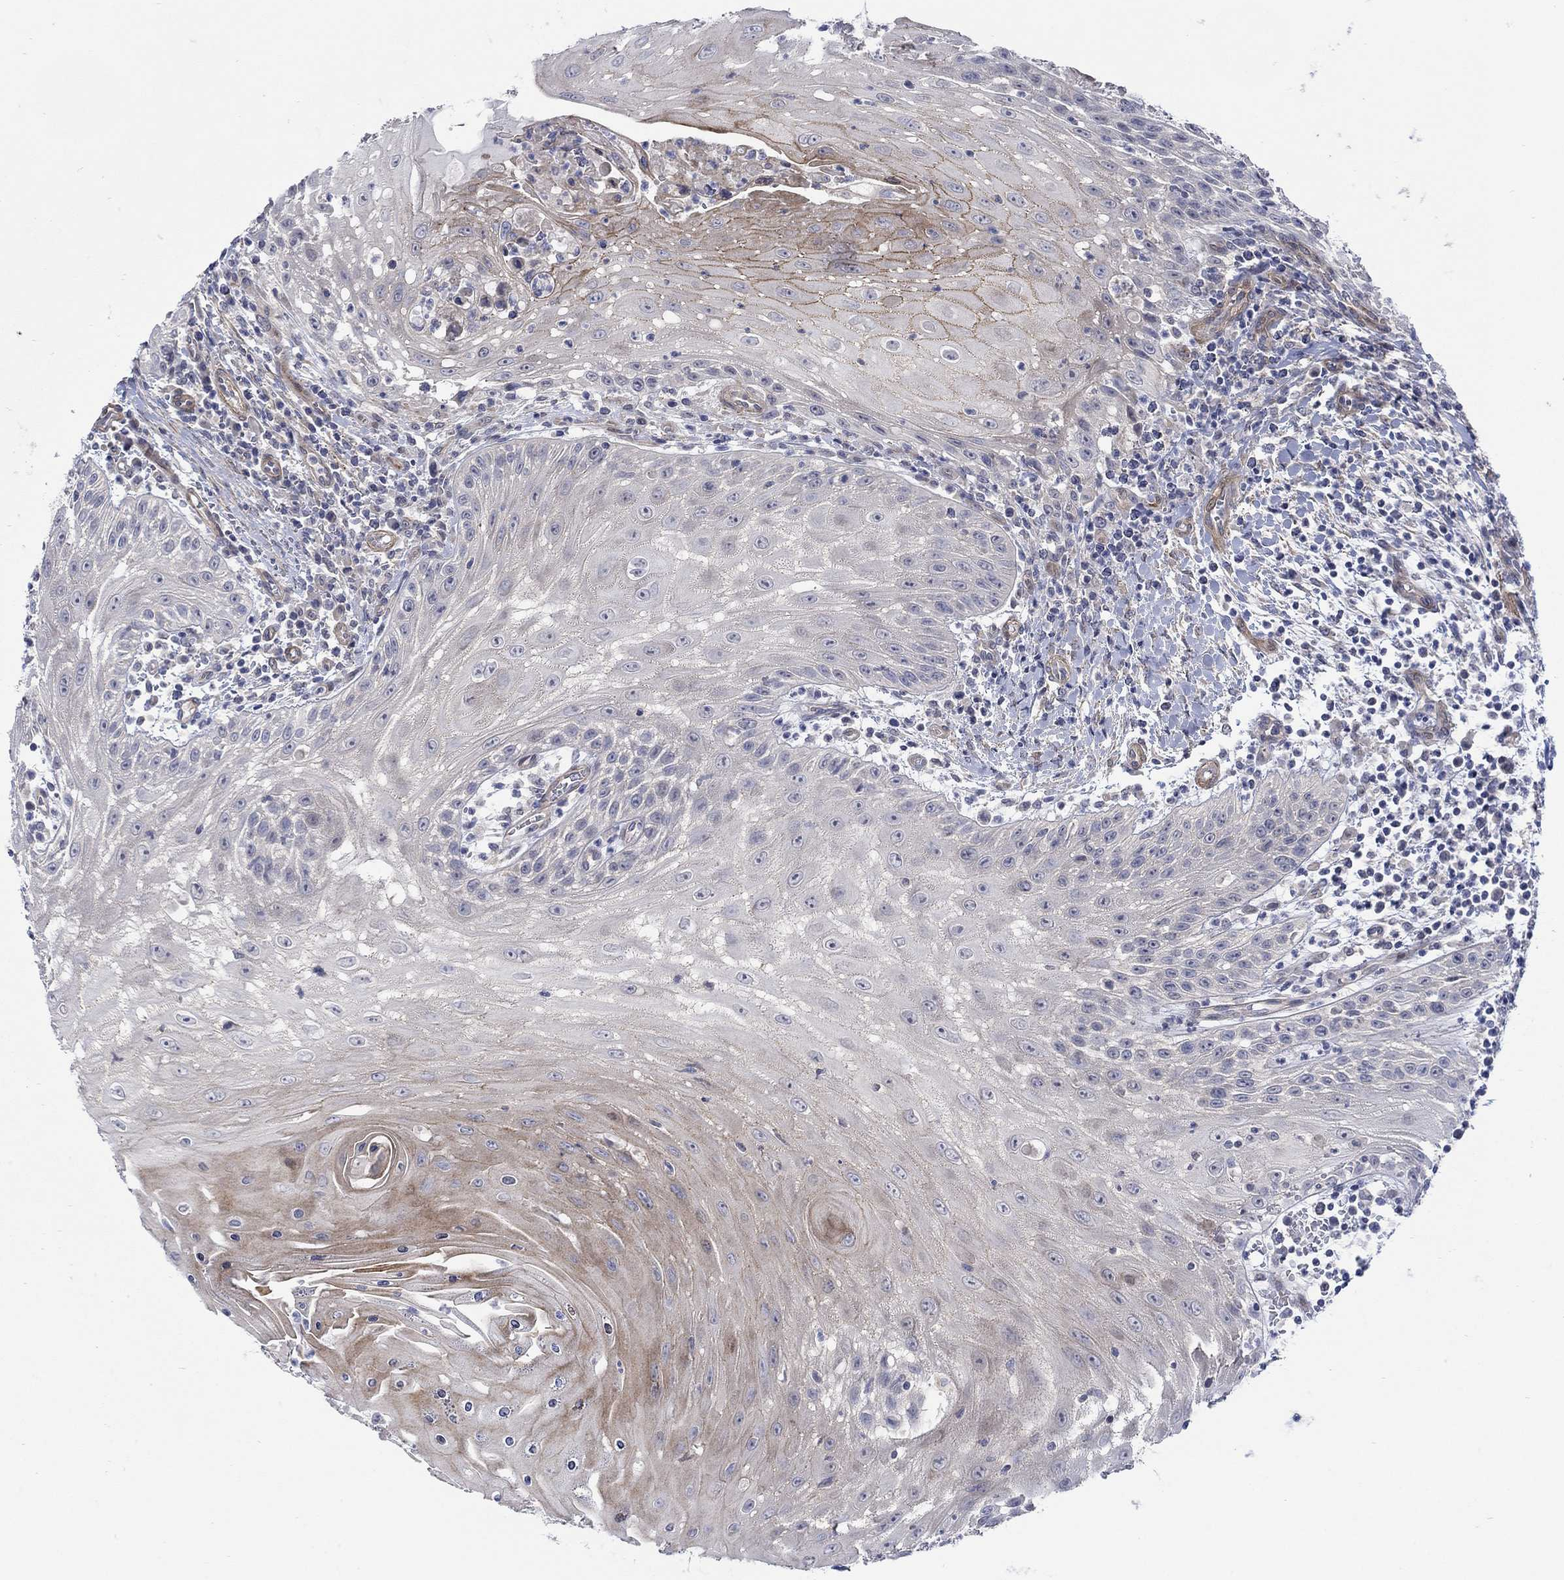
{"staining": {"intensity": "moderate", "quantity": "<25%", "location": "cytoplasmic/membranous"}, "tissue": "head and neck cancer", "cell_type": "Tumor cells", "image_type": "cancer", "snomed": [{"axis": "morphology", "description": "Squamous cell carcinoma, NOS"}, {"axis": "topography", "description": "Oral tissue"}, {"axis": "topography", "description": "Head-Neck"}], "caption": "The histopathology image shows immunohistochemical staining of squamous cell carcinoma (head and neck). There is moderate cytoplasmic/membranous expression is present in about <25% of tumor cells.", "gene": "SCN7A", "patient": {"sex": "male", "age": 58}}